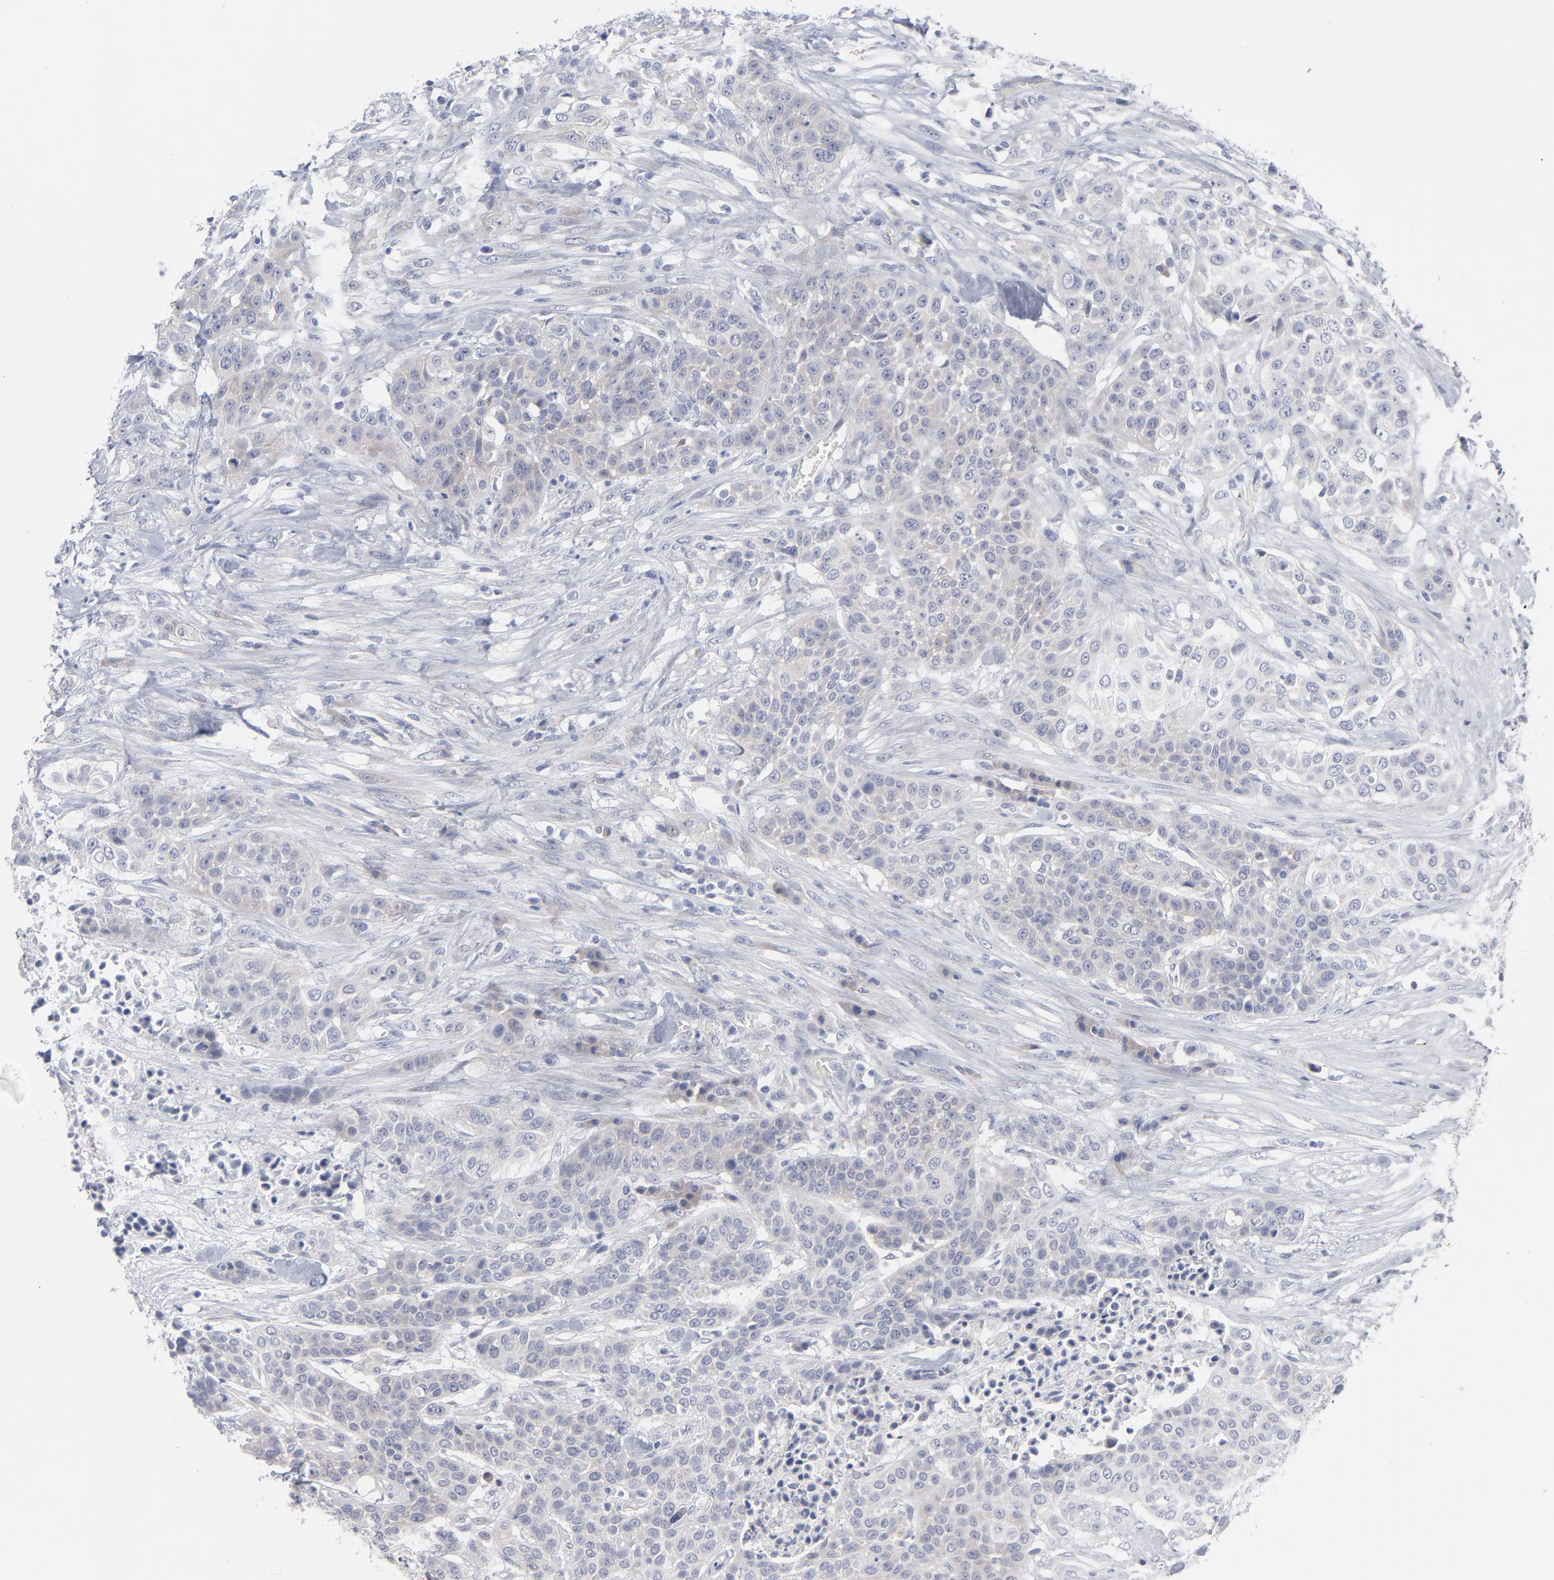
{"staining": {"intensity": "negative", "quantity": "none", "location": "none"}, "tissue": "urothelial cancer", "cell_type": "Tumor cells", "image_type": "cancer", "snomed": [{"axis": "morphology", "description": "Urothelial carcinoma, High grade"}, {"axis": "topography", "description": "Urinary bladder"}], "caption": "Immunohistochemistry (IHC) of human urothelial cancer reveals no expression in tumor cells.", "gene": "RPS24", "patient": {"sex": "male", "age": 74}}